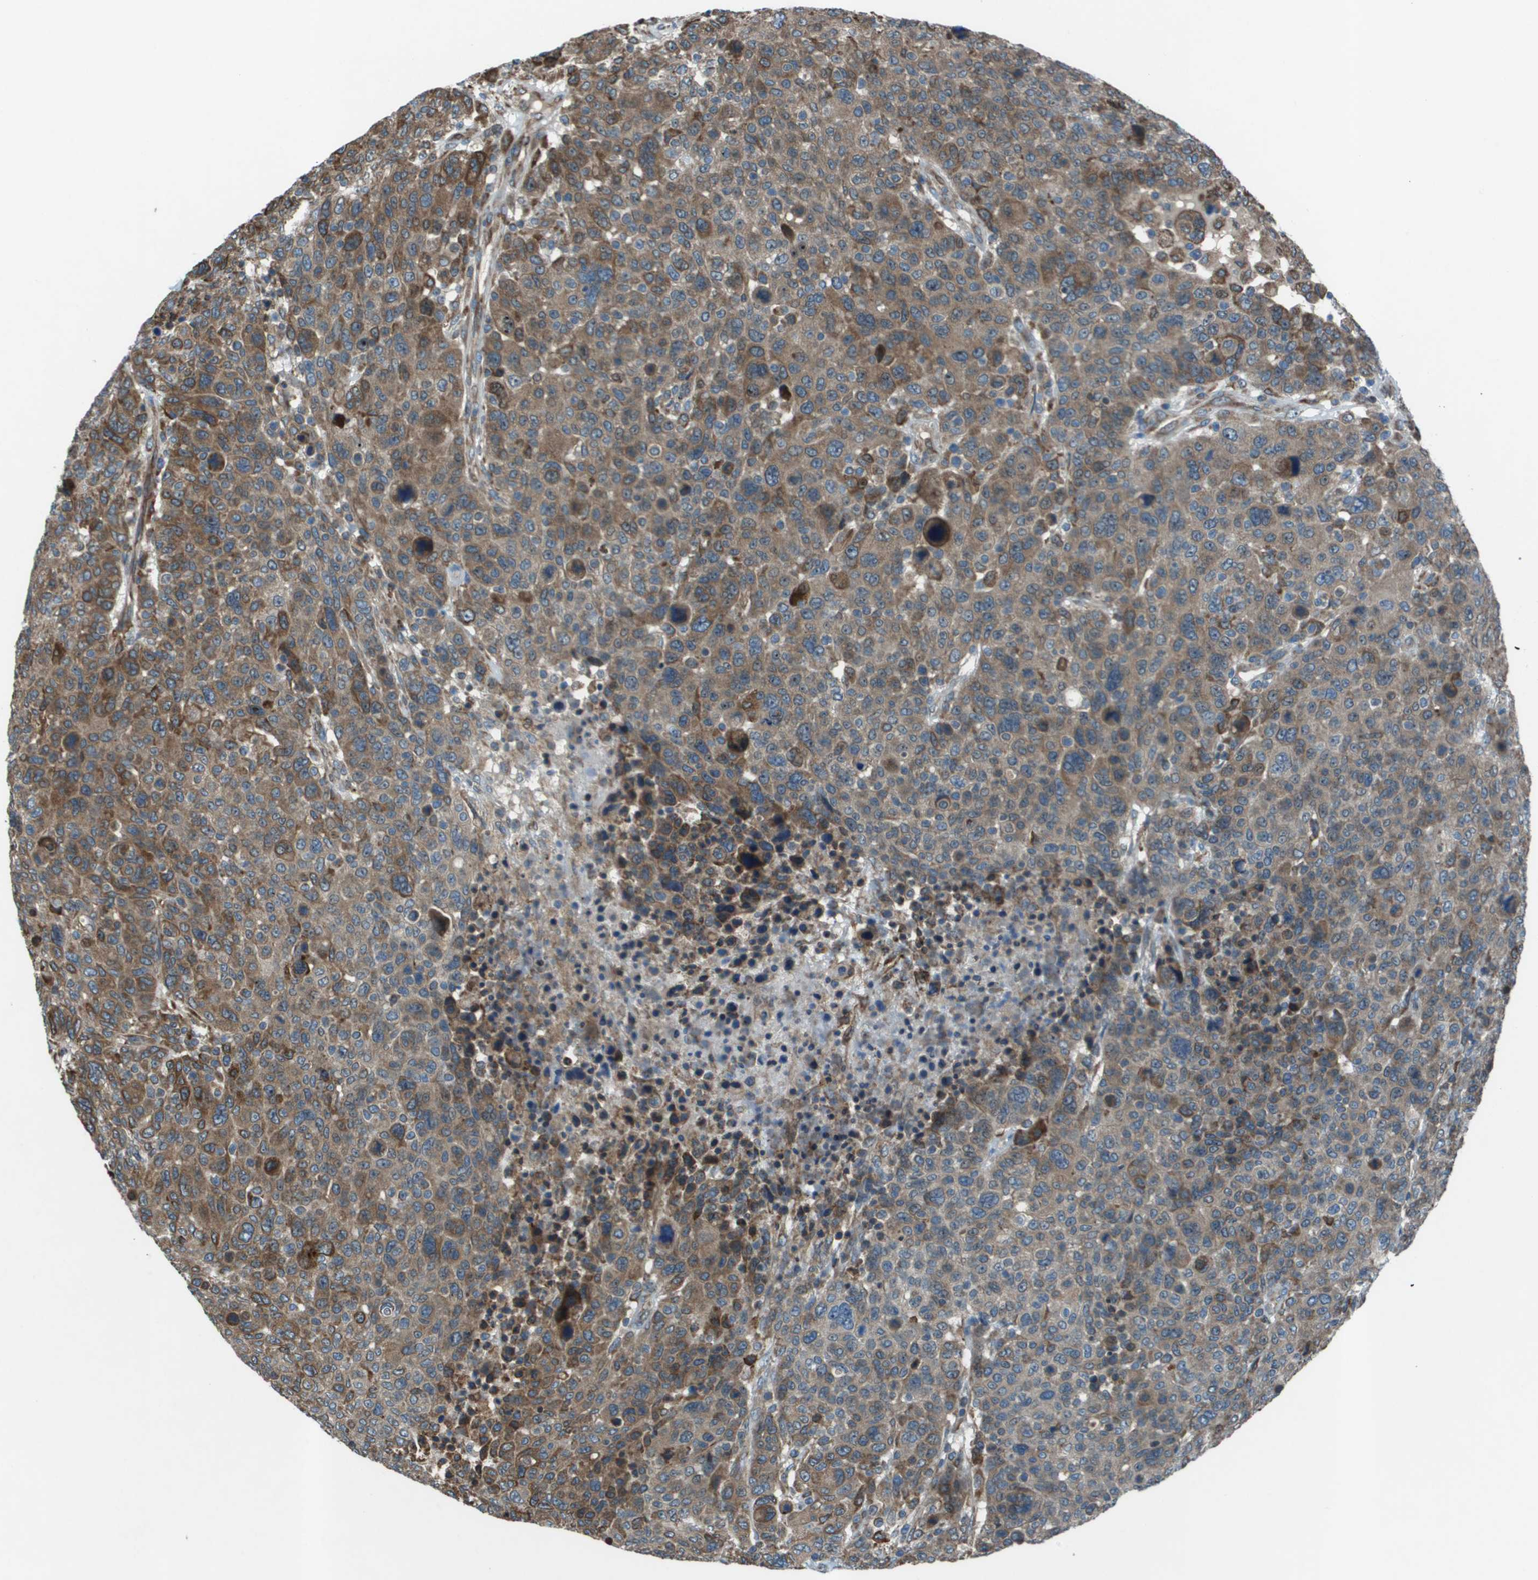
{"staining": {"intensity": "moderate", "quantity": ">75%", "location": "cytoplasmic/membranous"}, "tissue": "breast cancer", "cell_type": "Tumor cells", "image_type": "cancer", "snomed": [{"axis": "morphology", "description": "Duct carcinoma"}, {"axis": "topography", "description": "Breast"}], "caption": "Immunohistochemical staining of breast intraductal carcinoma reveals medium levels of moderate cytoplasmic/membranous expression in approximately >75% of tumor cells.", "gene": "UTS2", "patient": {"sex": "female", "age": 37}}